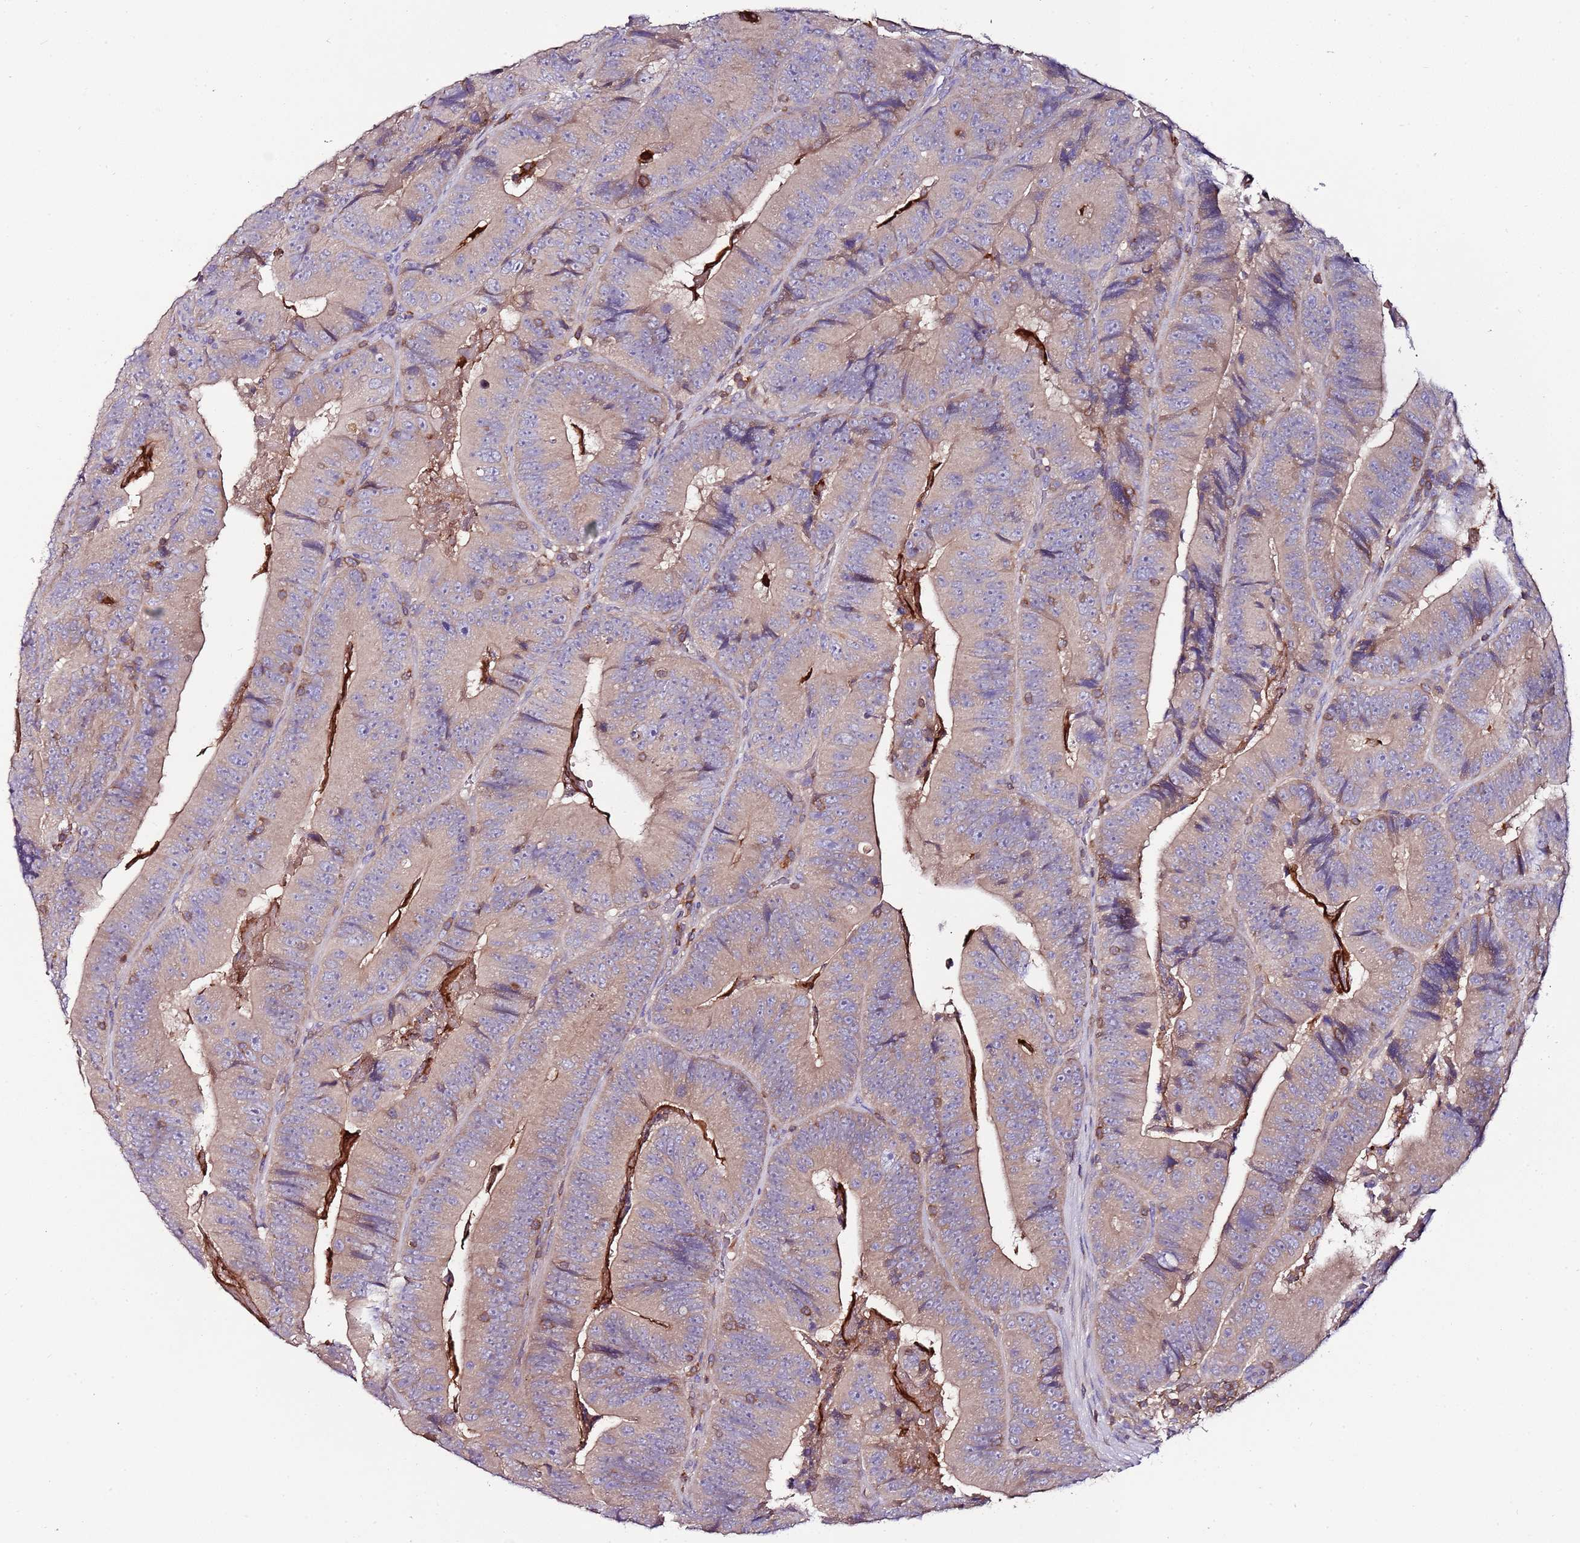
{"staining": {"intensity": "weak", "quantity": ">75%", "location": "cytoplasmic/membranous"}, "tissue": "colorectal cancer", "cell_type": "Tumor cells", "image_type": "cancer", "snomed": [{"axis": "morphology", "description": "Adenocarcinoma, NOS"}, {"axis": "topography", "description": "Colon"}], "caption": "DAB (3,3'-diaminobenzidine) immunohistochemical staining of human colorectal cancer (adenocarcinoma) exhibits weak cytoplasmic/membranous protein staining in approximately >75% of tumor cells.", "gene": "IGIP", "patient": {"sex": "female", "age": 86}}